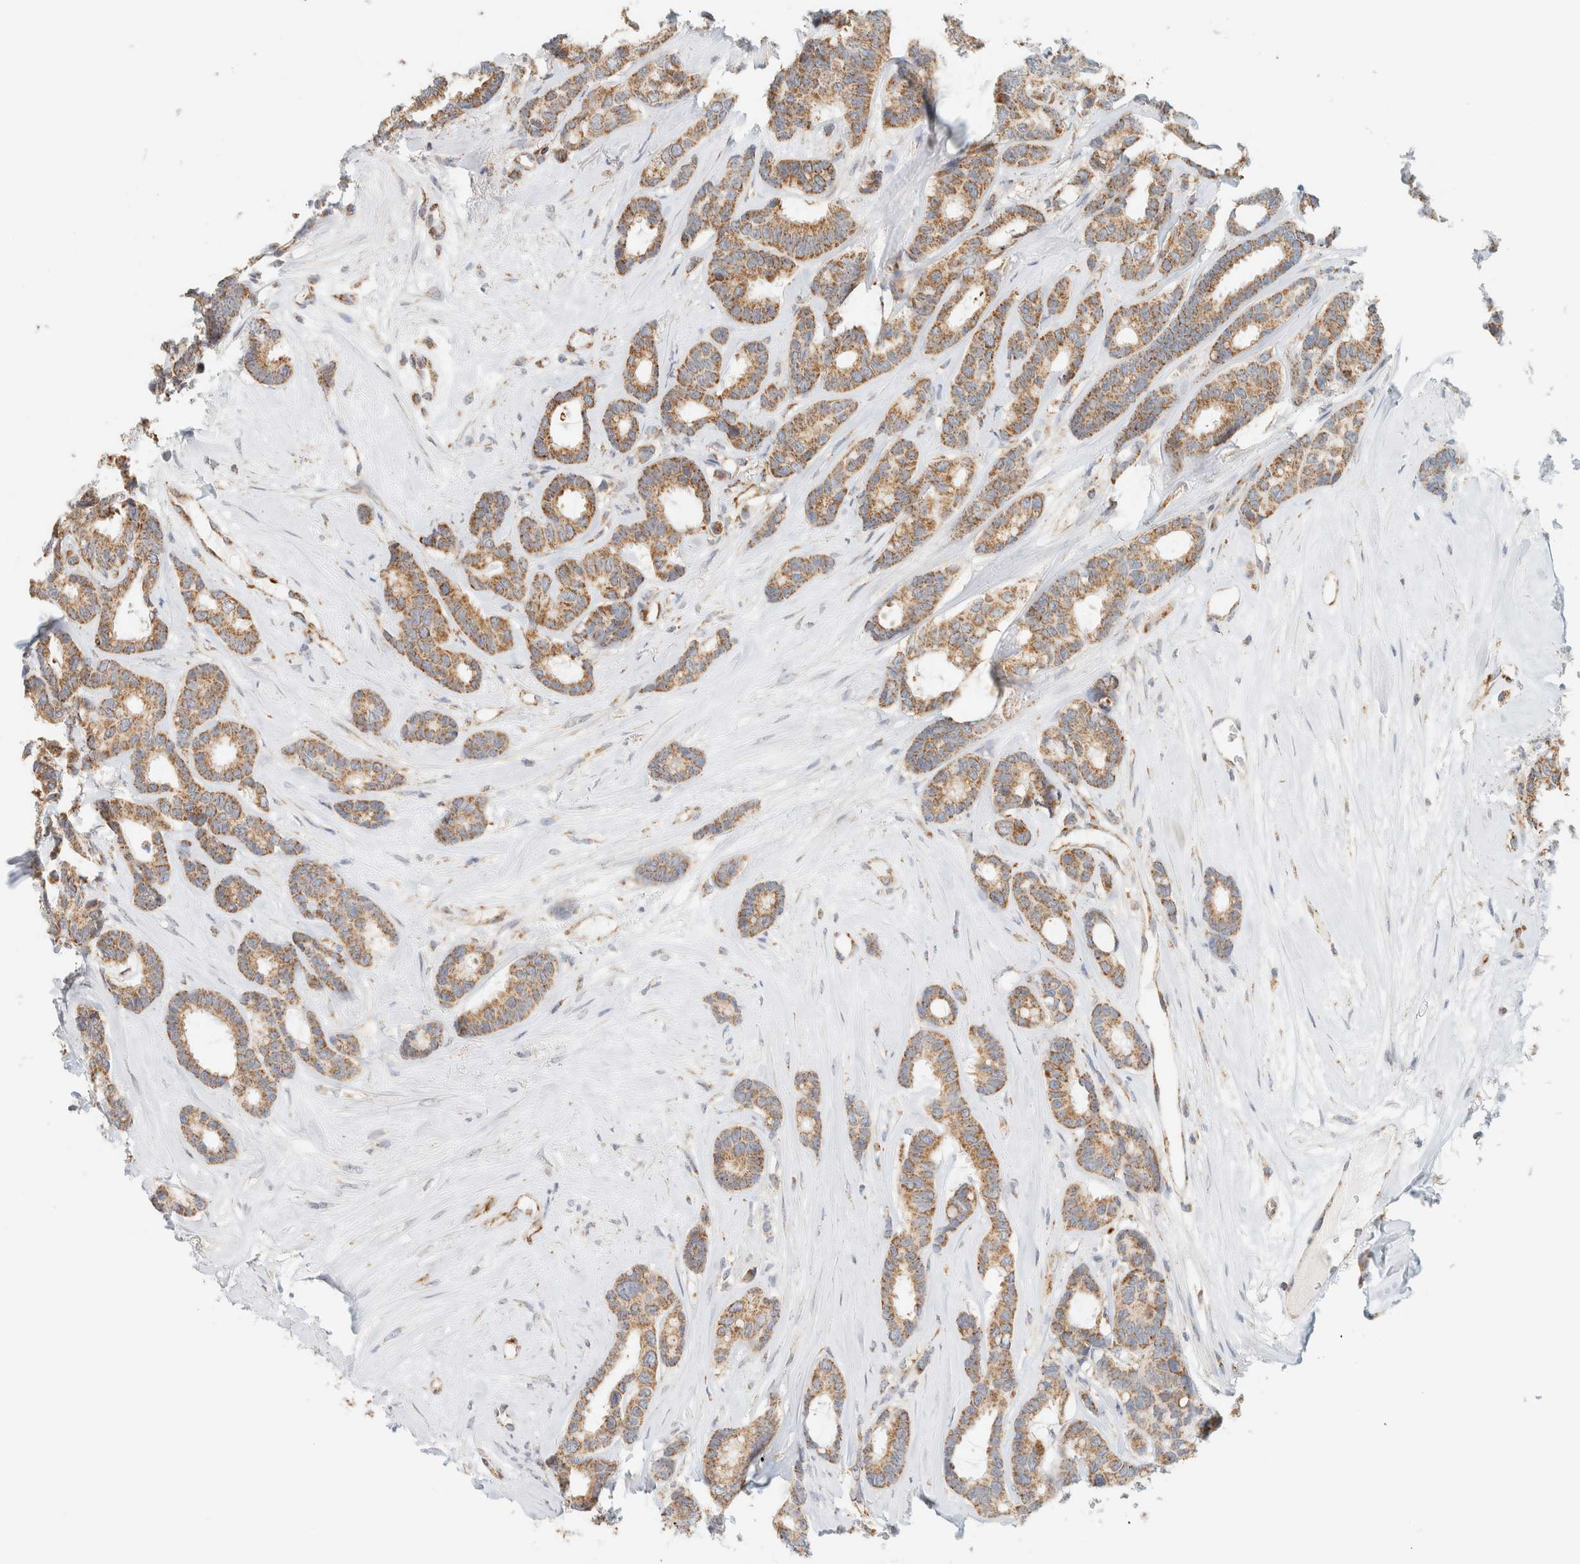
{"staining": {"intensity": "moderate", "quantity": ">75%", "location": "cytoplasmic/membranous"}, "tissue": "breast cancer", "cell_type": "Tumor cells", "image_type": "cancer", "snomed": [{"axis": "morphology", "description": "Duct carcinoma"}, {"axis": "topography", "description": "Breast"}], "caption": "Protein expression analysis of human breast cancer reveals moderate cytoplasmic/membranous expression in approximately >75% of tumor cells.", "gene": "KIFAP3", "patient": {"sex": "female", "age": 87}}